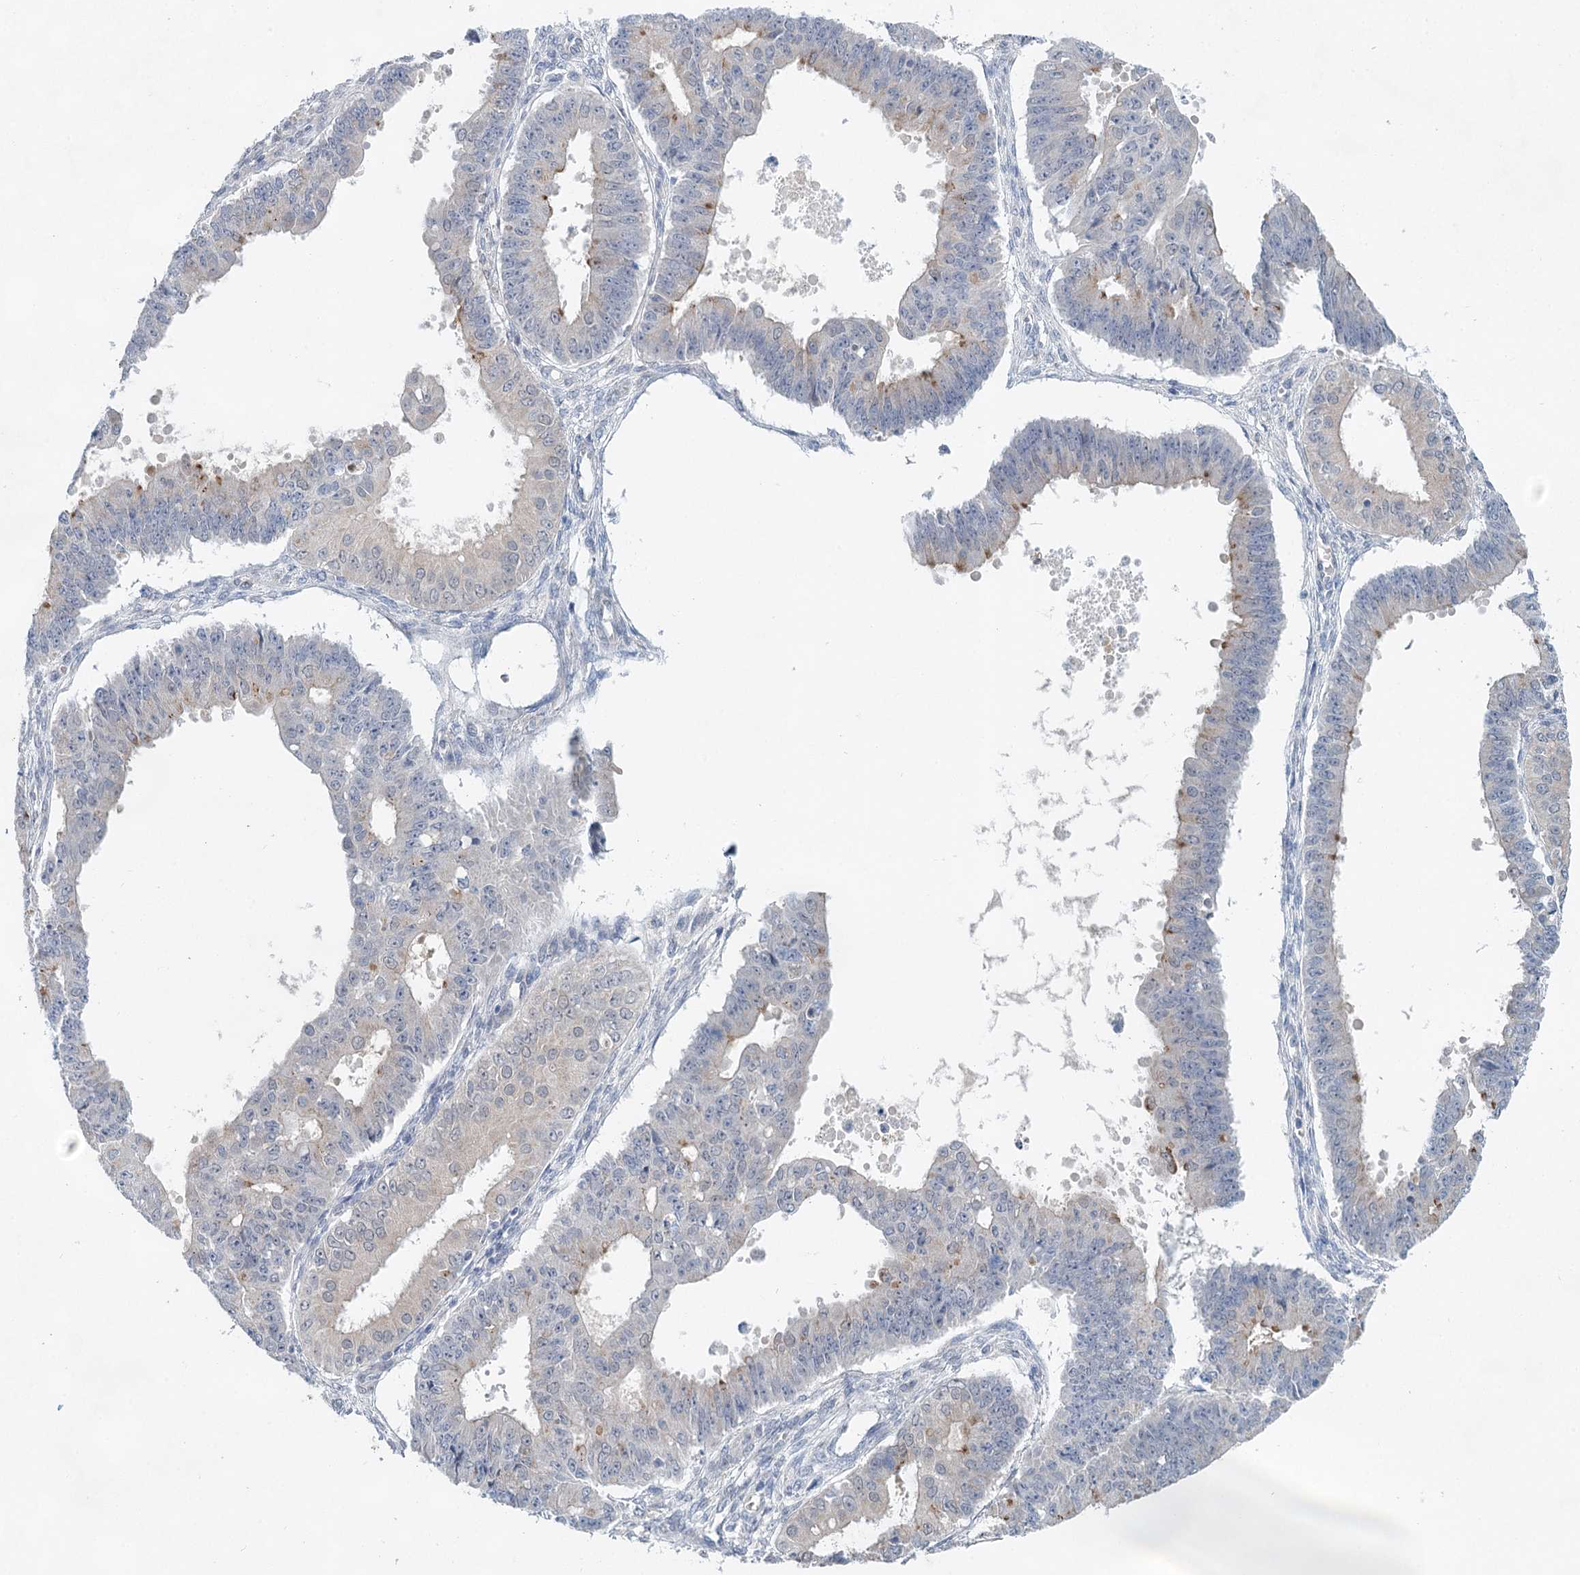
{"staining": {"intensity": "moderate", "quantity": "<25%", "location": "cytoplasmic/membranous"}, "tissue": "ovarian cancer", "cell_type": "Tumor cells", "image_type": "cancer", "snomed": [{"axis": "morphology", "description": "Carcinoma, endometroid"}, {"axis": "topography", "description": "Appendix"}, {"axis": "topography", "description": "Ovary"}], "caption": "High-magnification brightfield microscopy of ovarian endometroid carcinoma stained with DAB (brown) and counterstained with hematoxylin (blue). tumor cells exhibit moderate cytoplasmic/membranous positivity is present in approximately<25% of cells.", "gene": "BLTP1", "patient": {"sex": "female", "age": 42}}